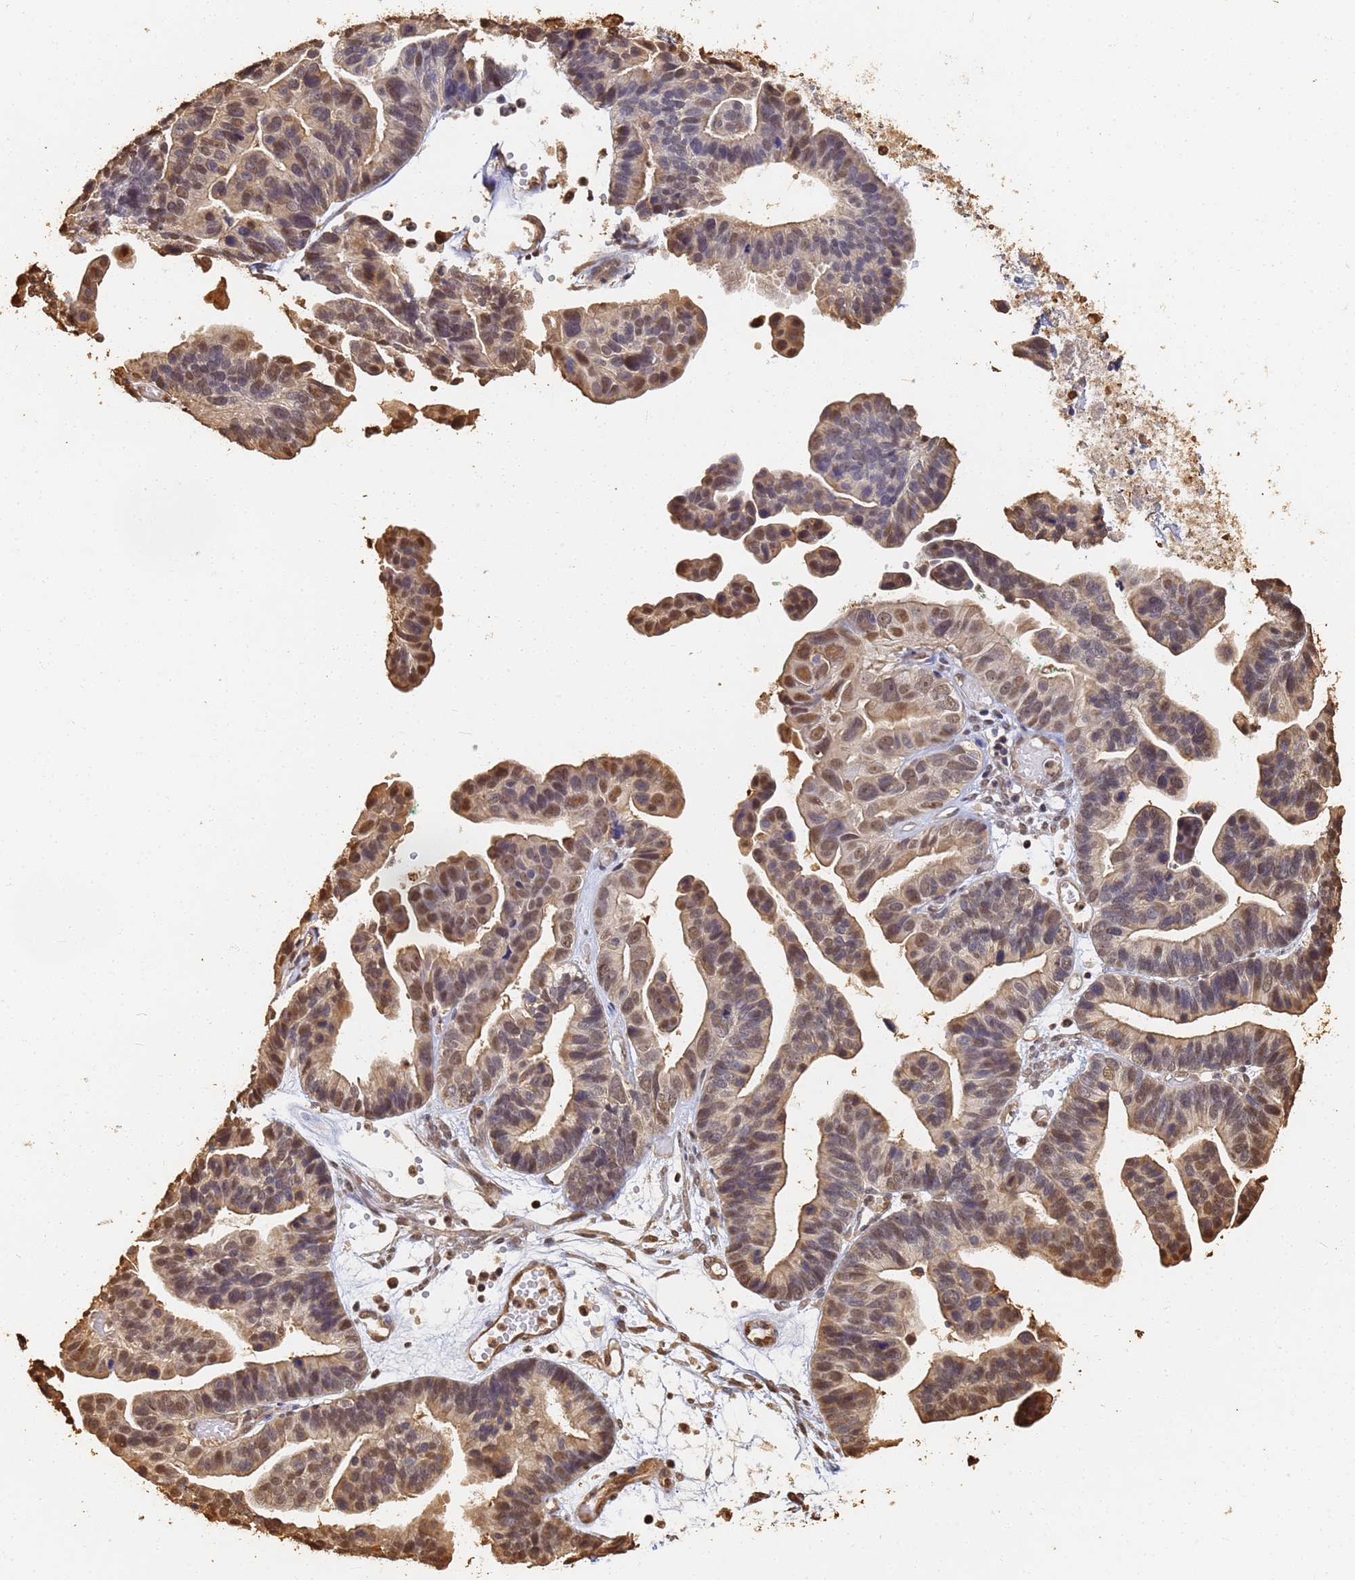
{"staining": {"intensity": "moderate", "quantity": ">75%", "location": "nuclear"}, "tissue": "ovarian cancer", "cell_type": "Tumor cells", "image_type": "cancer", "snomed": [{"axis": "morphology", "description": "Cystadenocarcinoma, serous, NOS"}, {"axis": "topography", "description": "Ovary"}], "caption": "The photomicrograph reveals immunohistochemical staining of ovarian cancer. There is moderate nuclear staining is present in about >75% of tumor cells.", "gene": "JAK2", "patient": {"sex": "female", "age": 56}}